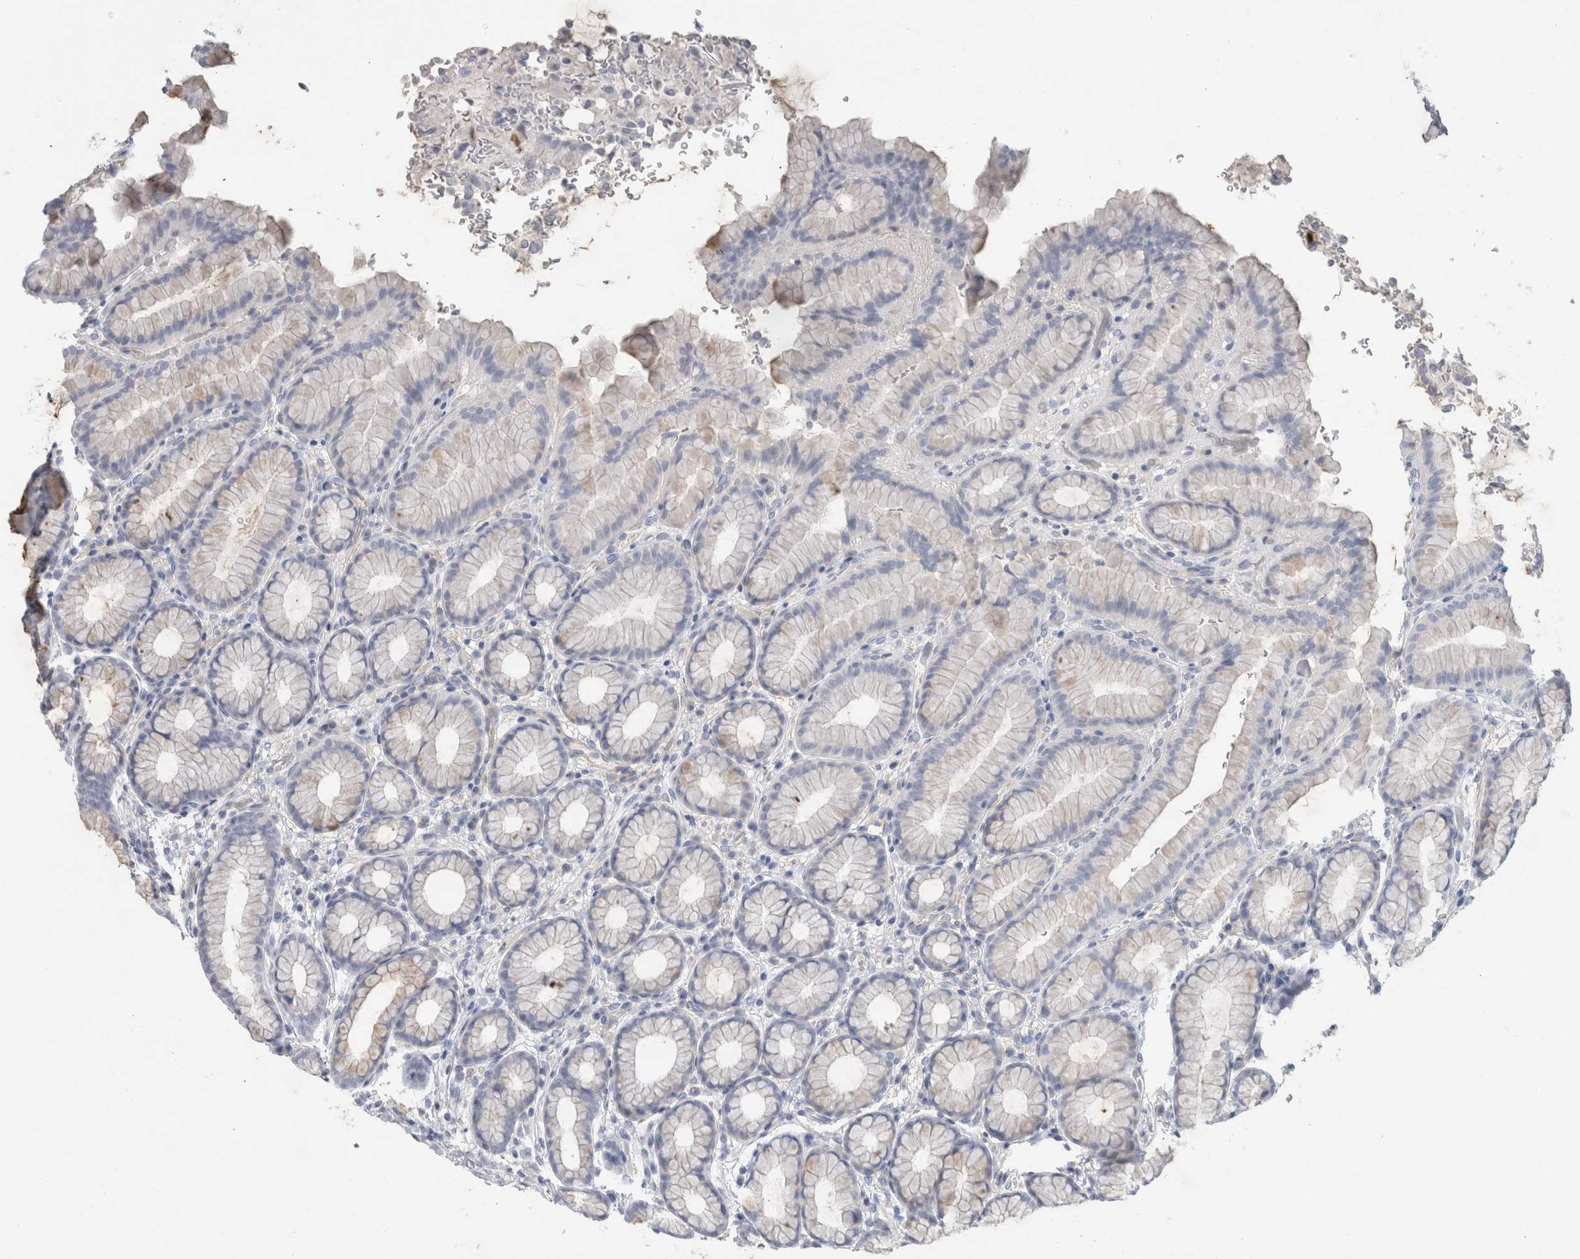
{"staining": {"intensity": "negative", "quantity": "none", "location": "none"}, "tissue": "stomach", "cell_type": "Glandular cells", "image_type": "normal", "snomed": [{"axis": "morphology", "description": "Normal tissue, NOS"}, {"axis": "topography", "description": "Stomach"}], "caption": "DAB (3,3'-diaminobenzidine) immunohistochemical staining of benign human stomach exhibits no significant expression in glandular cells. (DAB IHC, high magnification).", "gene": "CD55", "patient": {"sex": "male", "age": 42}}